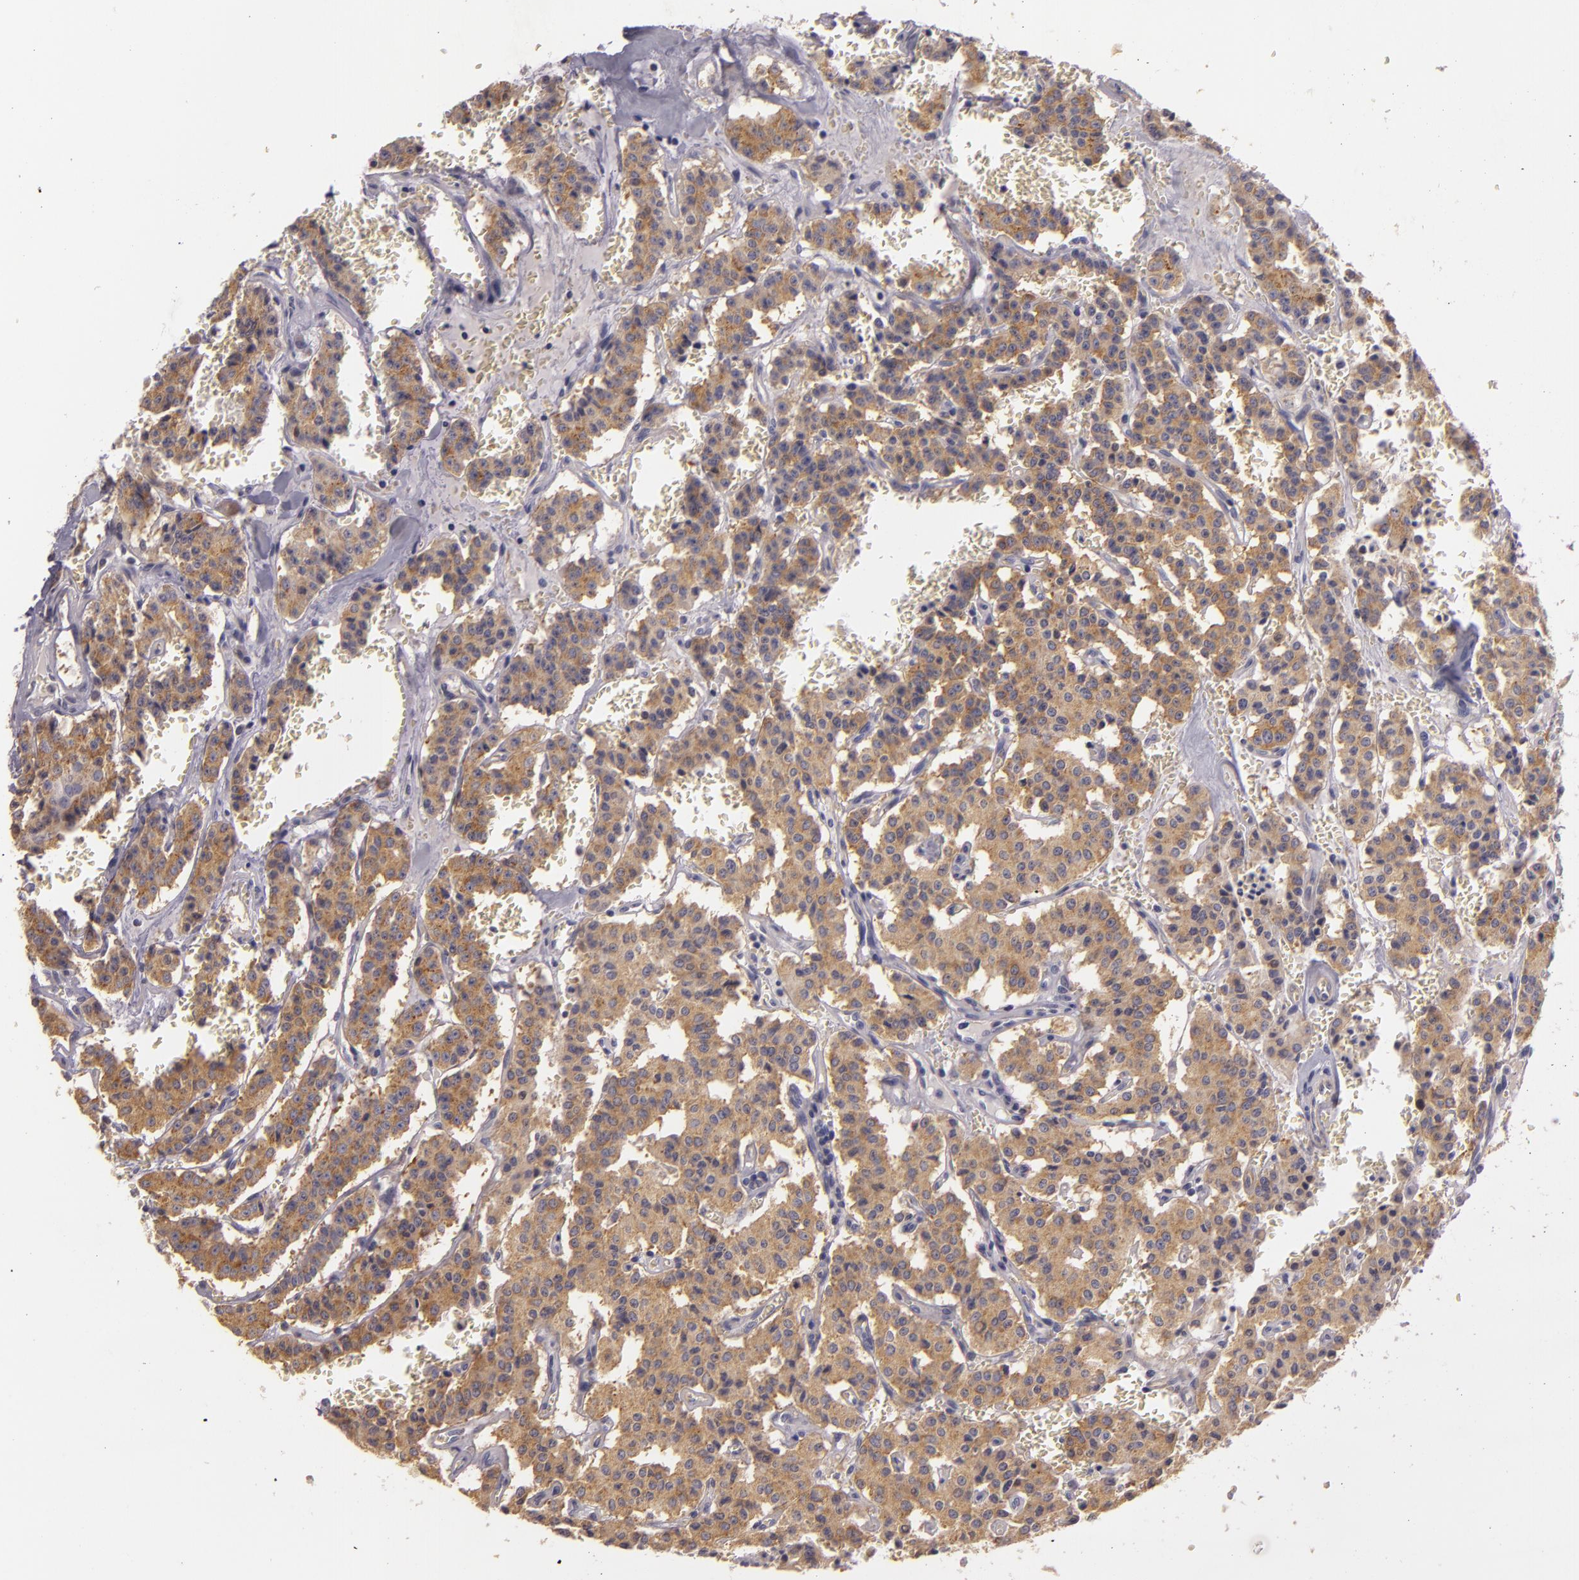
{"staining": {"intensity": "moderate", "quantity": "25%-75%", "location": "cytoplasmic/membranous"}, "tissue": "carcinoid", "cell_type": "Tumor cells", "image_type": "cancer", "snomed": [{"axis": "morphology", "description": "Carcinoid, malignant, NOS"}, {"axis": "topography", "description": "Bronchus"}], "caption": "The immunohistochemical stain shows moderate cytoplasmic/membranous expression in tumor cells of malignant carcinoid tissue. The protein is shown in brown color, while the nuclei are stained blue.", "gene": "RALGAPA1", "patient": {"sex": "male", "age": 55}}